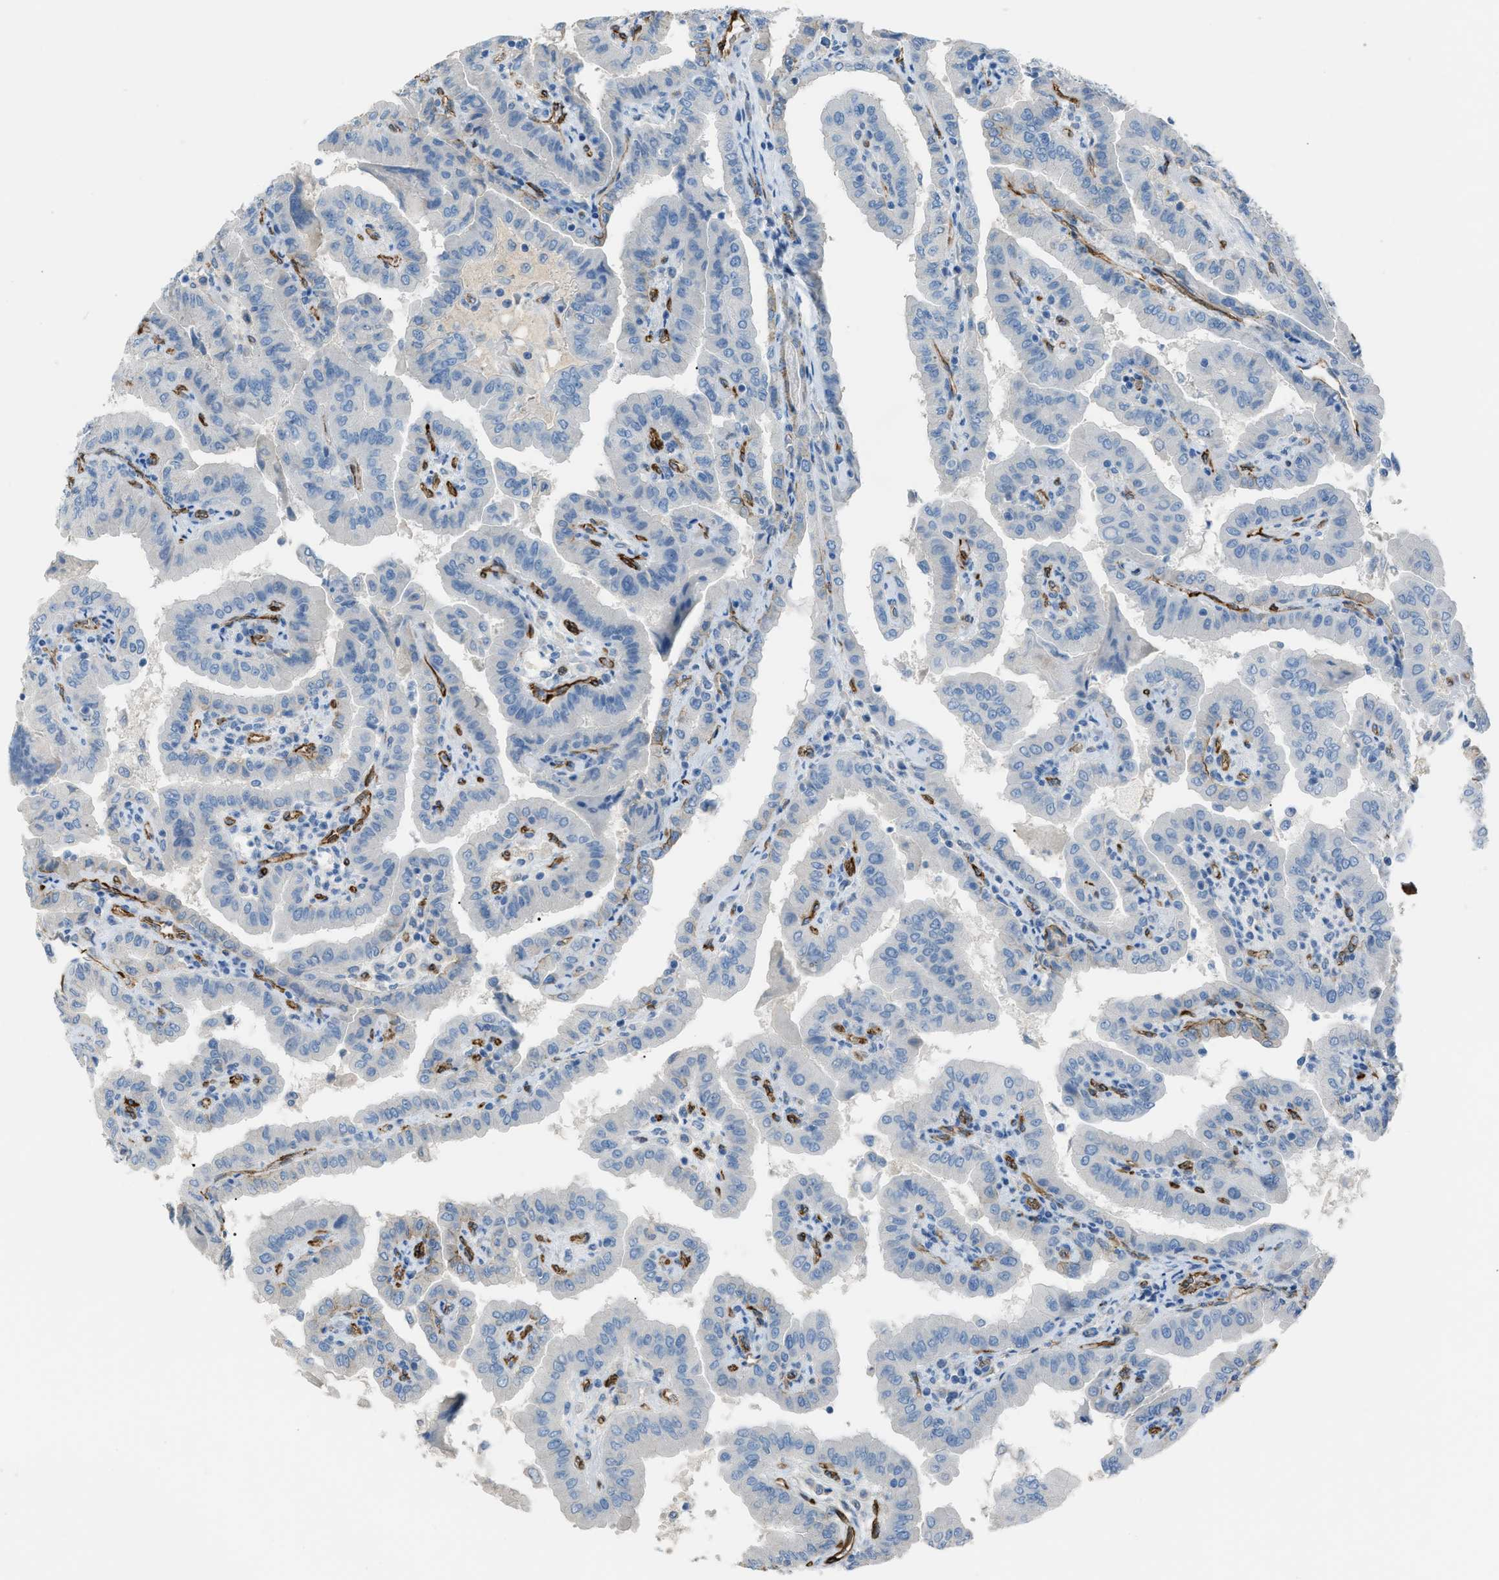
{"staining": {"intensity": "negative", "quantity": "none", "location": "none"}, "tissue": "thyroid cancer", "cell_type": "Tumor cells", "image_type": "cancer", "snomed": [{"axis": "morphology", "description": "Papillary adenocarcinoma, NOS"}, {"axis": "topography", "description": "Thyroid gland"}], "caption": "Immunohistochemical staining of thyroid papillary adenocarcinoma shows no significant staining in tumor cells.", "gene": "SLC22A15", "patient": {"sex": "male", "age": 33}}